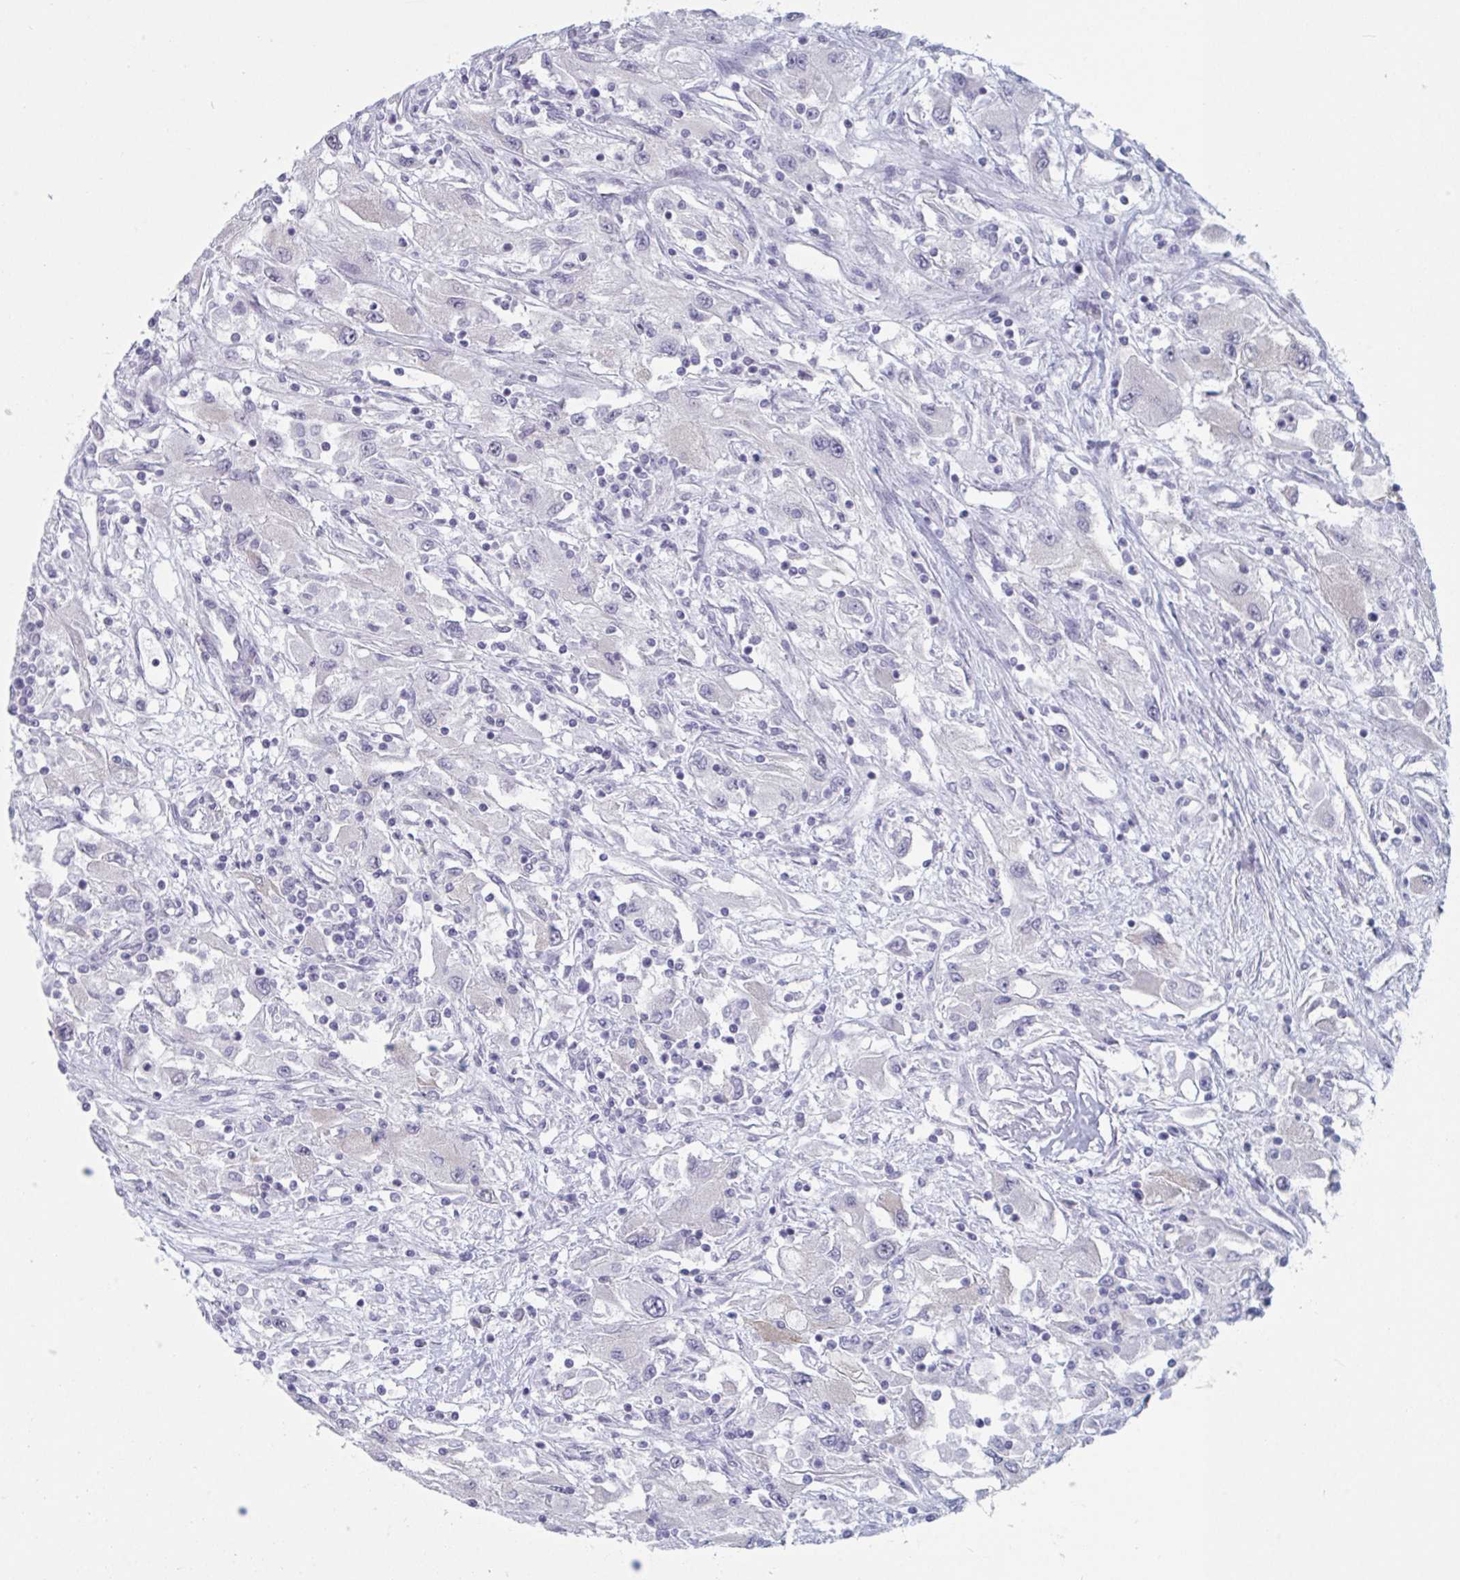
{"staining": {"intensity": "negative", "quantity": "none", "location": "none"}, "tissue": "renal cancer", "cell_type": "Tumor cells", "image_type": "cancer", "snomed": [{"axis": "morphology", "description": "Adenocarcinoma, NOS"}, {"axis": "topography", "description": "Kidney"}], "caption": "A high-resolution micrograph shows immunohistochemistry (IHC) staining of renal cancer, which shows no significant staining in tumor cells.", "gene": "FOXA1", "patient": {"sex": "female", "age": 67}}